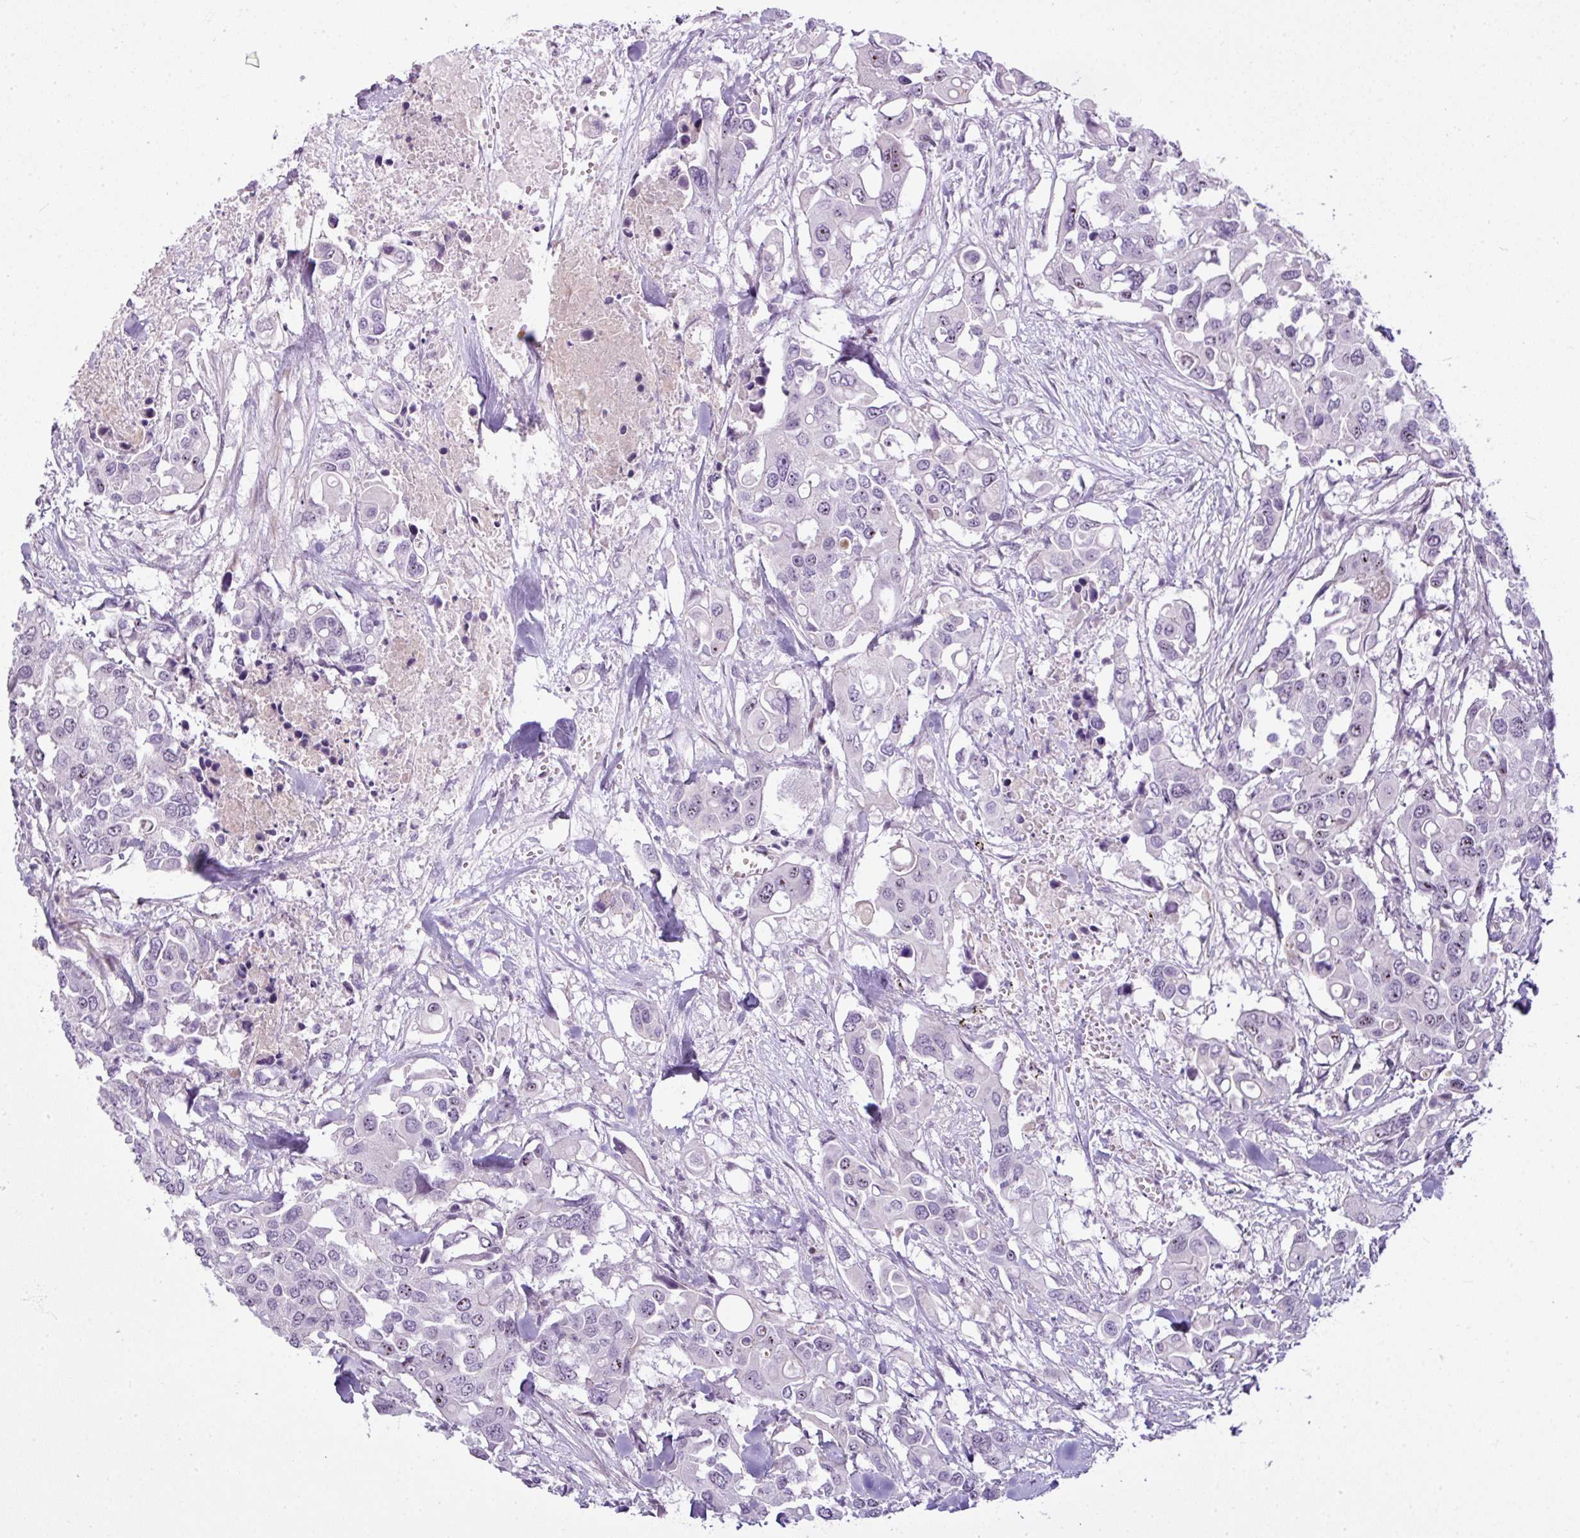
{"staining": {"intensity": "negative", "quantity": "none", "location": "none"}, "tissue": "colorectal cancer", "cell_type": "Tumor cells", "image_type": "cancer", "snomed": [{"axis": "morphology", "description": "Adenocarcinoma, NOS"}, {"axis": "topography", "description": "Colon"}], "caption": "There is no significant expression in tumor cells of colorectal cancer.", "gene": "ZNF688", "patient": {"sex": "male", "age": 77}}